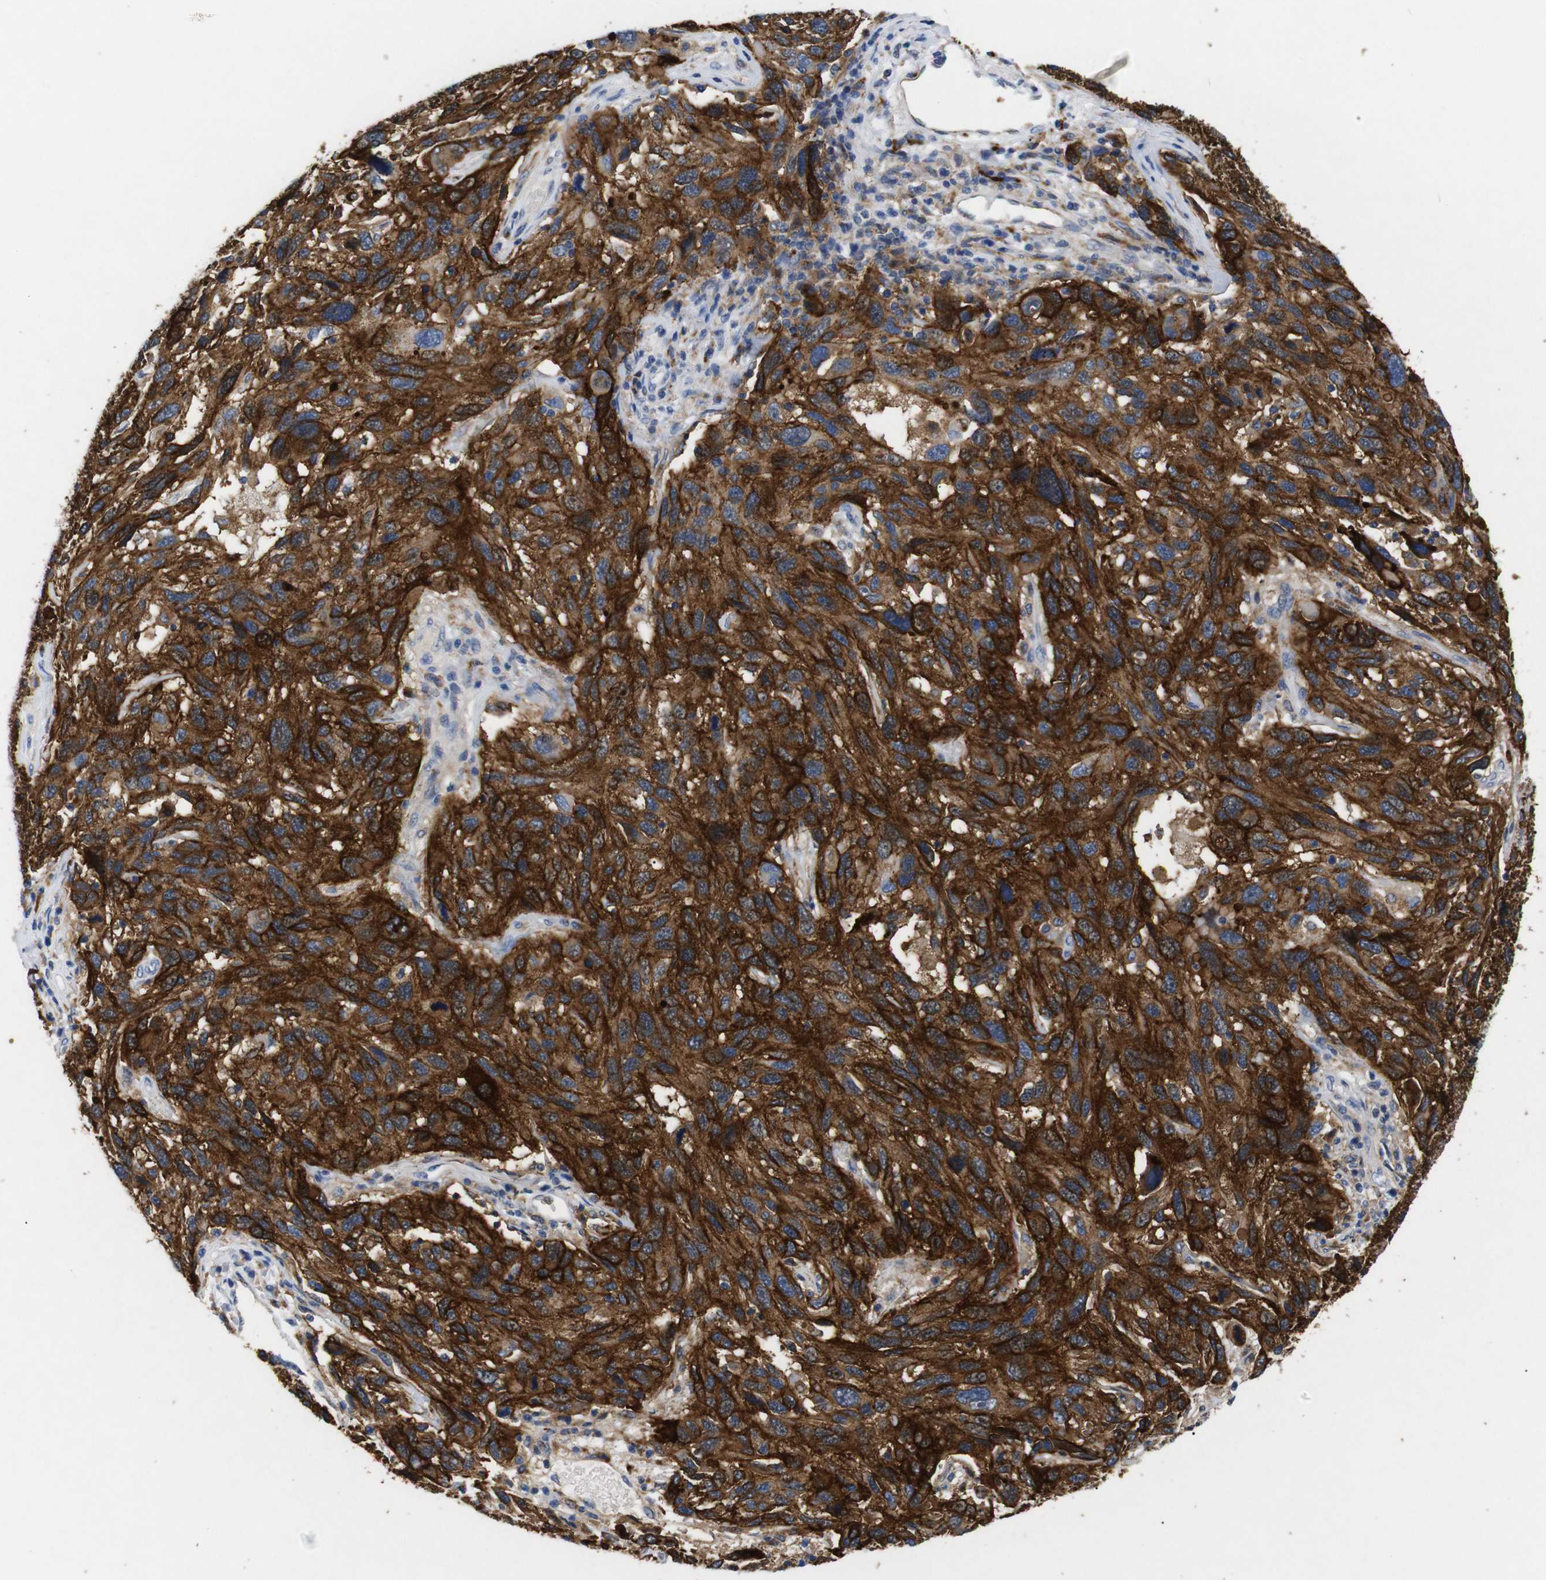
{"staining": {"intensity": "strong", "quantity": ">75%", "location": "cytoplasmic/membranous"}, "tissue": "melanoma", "cell_type": "Tumor cells", "image_type": "cancer", "snomed": [{"axis": "morphology", "description": "Malignant melanoma, NOS"}, {"axis": "topography", "description": "Skin"}], "caption": "Protein analysis of melanoma tissue exhibits strong cytoplasmic/membranous expression in about >75% of tumor cells. (DAB (3,3'-diaminobenzidine) IHC with brightfield microscopy, high magnification).", "gene": "SDCBP", "patient": {"sex": "male", "age": 53}}